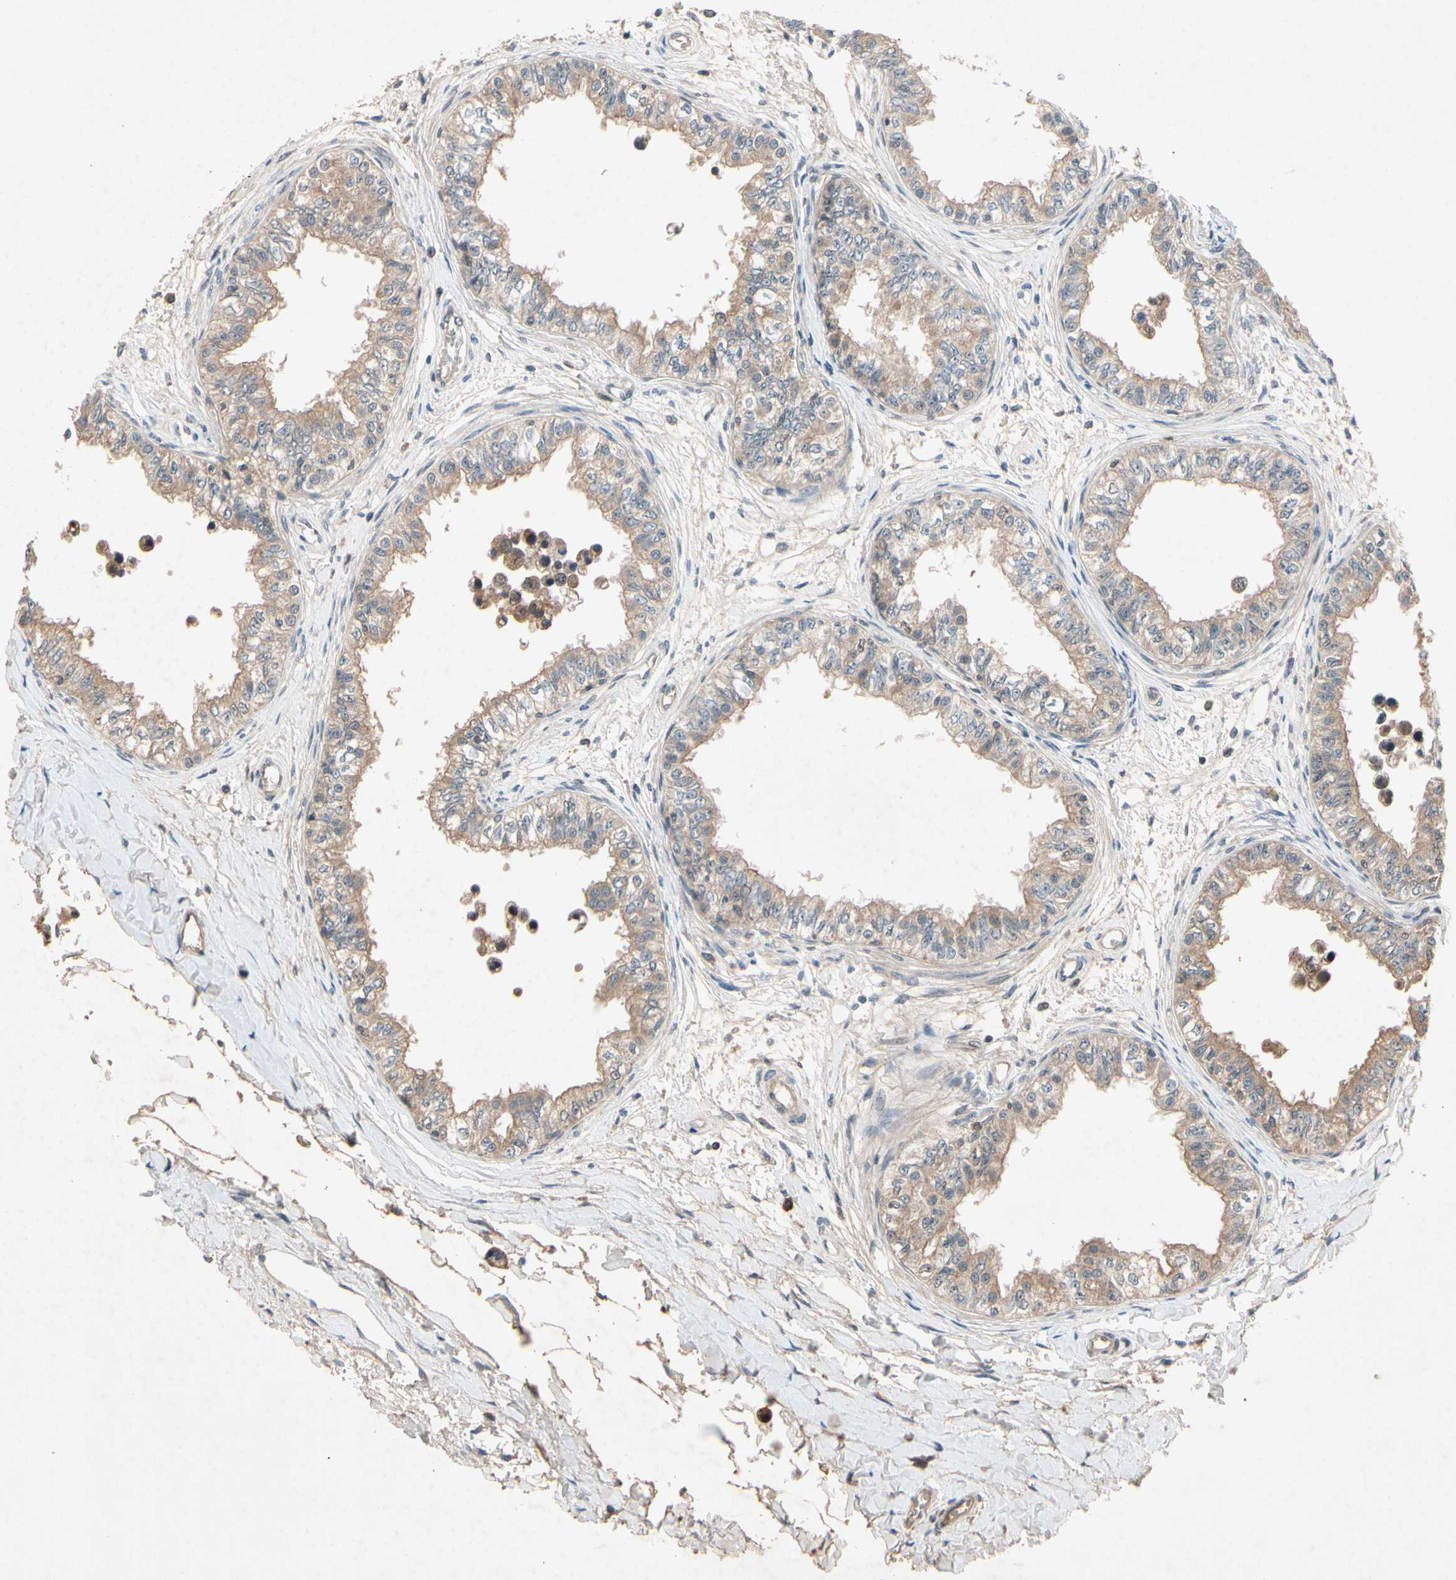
{"staining": {"intensity": "moderate", "quantity": ">75%", "location": "cytoplasmic/membranous"}, "tissue": "epididymis", "cell_type": "Glandular cells", "image_type": "normal", "snomed": [{"axis": "morphology", "description": "Normal tissue, NOS"}, {"axis": "morphology", "description": "Adenocarcinoma, metastatic, NOS"}, {"axis": "topography", "description": "Testis"}, {"axis": "topography", "description": "Epididymis"}], "caption": "A brown stain shows moderate cytoplasmic/membranous expression of a protein in glandular cells of benign epididymis.", "gene": "NSF", "patient": {"sex": "male", "age": 26}}